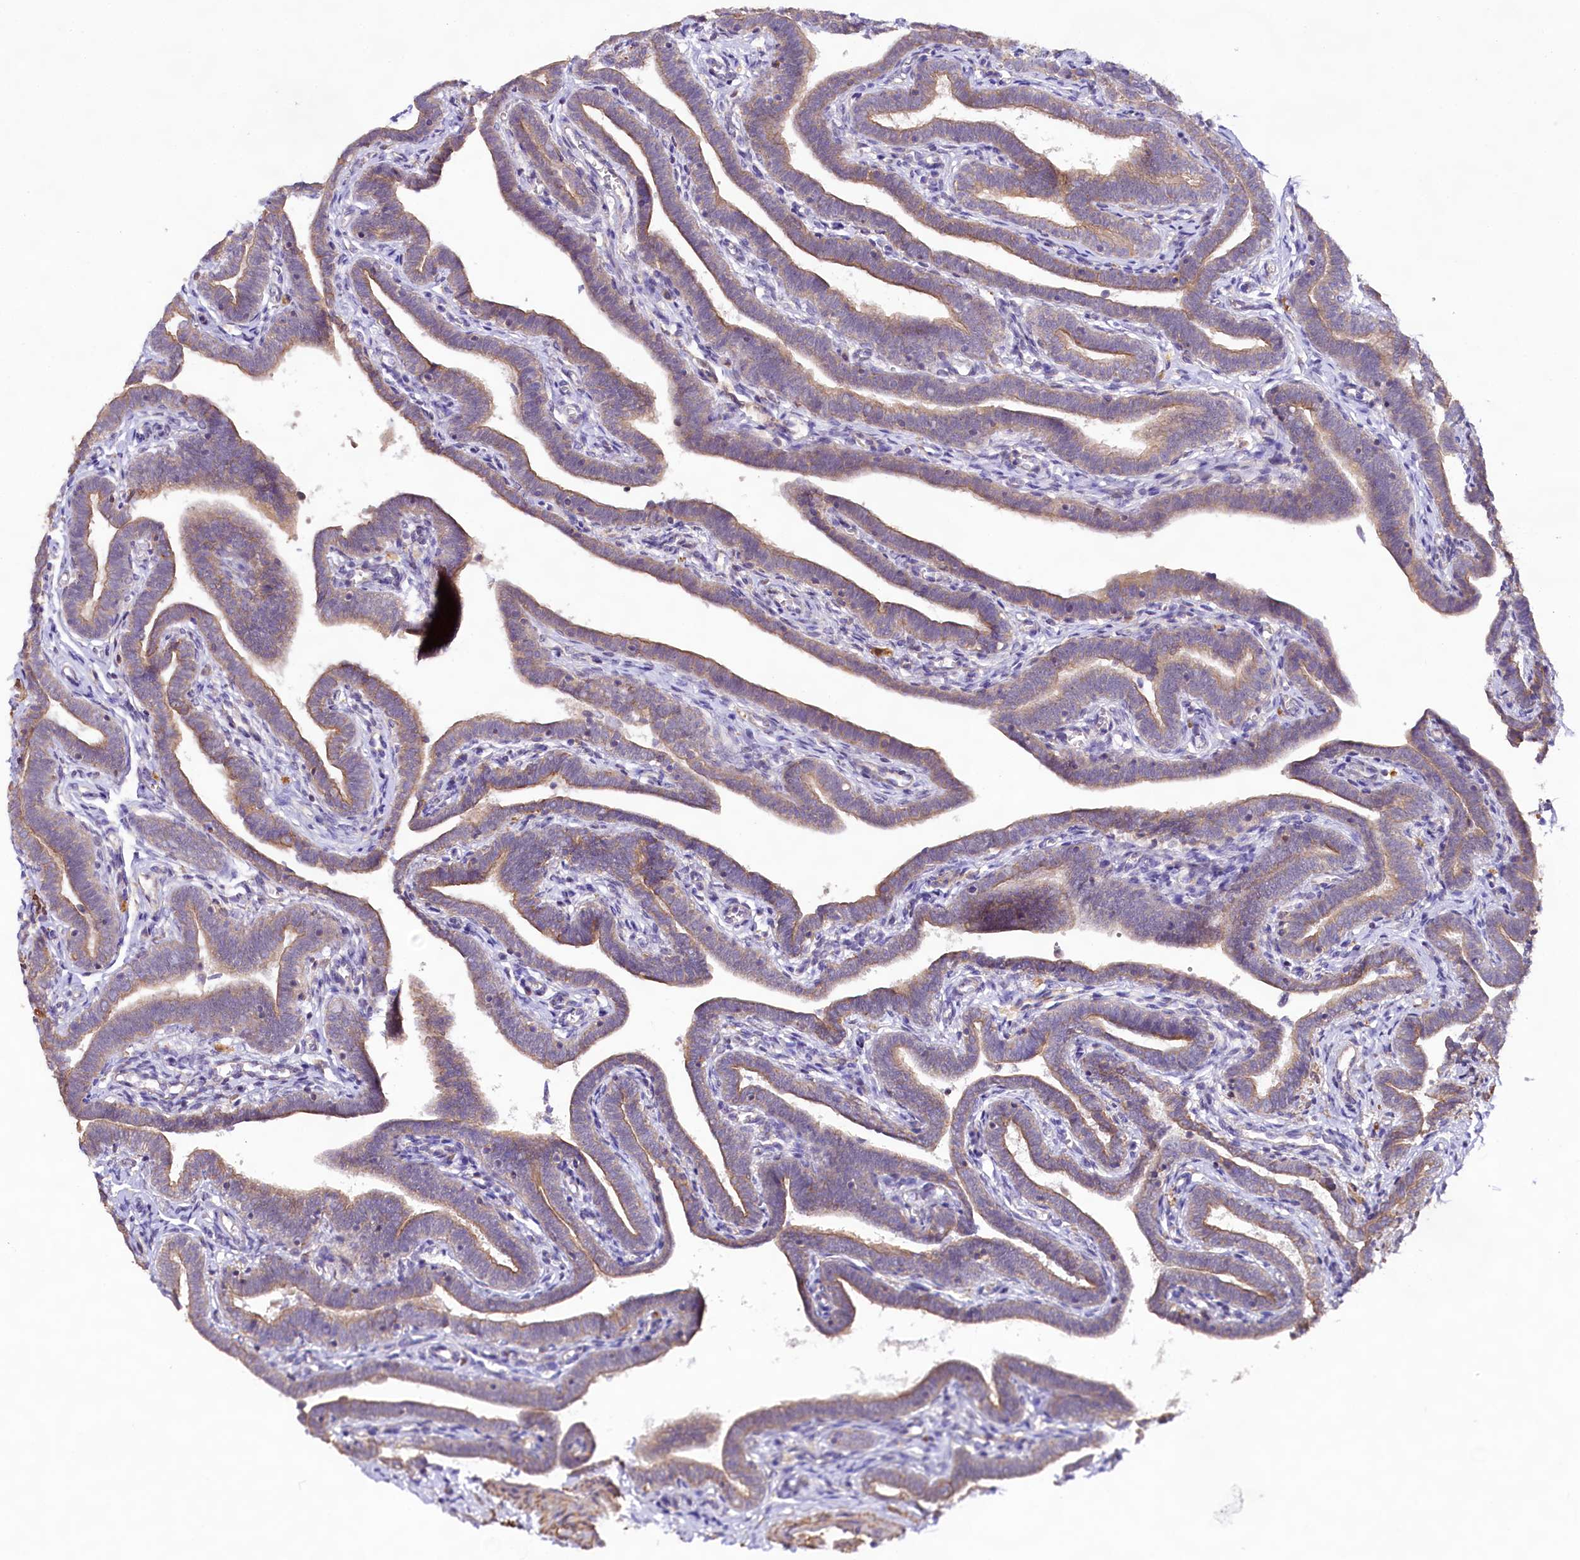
{"staining": {"intensity": "moderate", "quantity": "25%-75%", "location": "cytoplasmic/membranous"}, "tissue": "fallopian tube", "cell_type": "Glandular cells", "image_type": "normal", "snomed": [{"axis": "morphology", "description": "Normal tissue, NOS"}, {"axis": "topography", "description": "Fallopian tube"}], "caption": "The image demonstrates staining of benign fallopian tube, revealing moderate cytoplasmic/membranous protein staining (brown color) within glandular cells. (IHC, brightfield microscopy, high magnification).", "gene": "VPS11", "patient": {"sex": "female", "age": 36}}